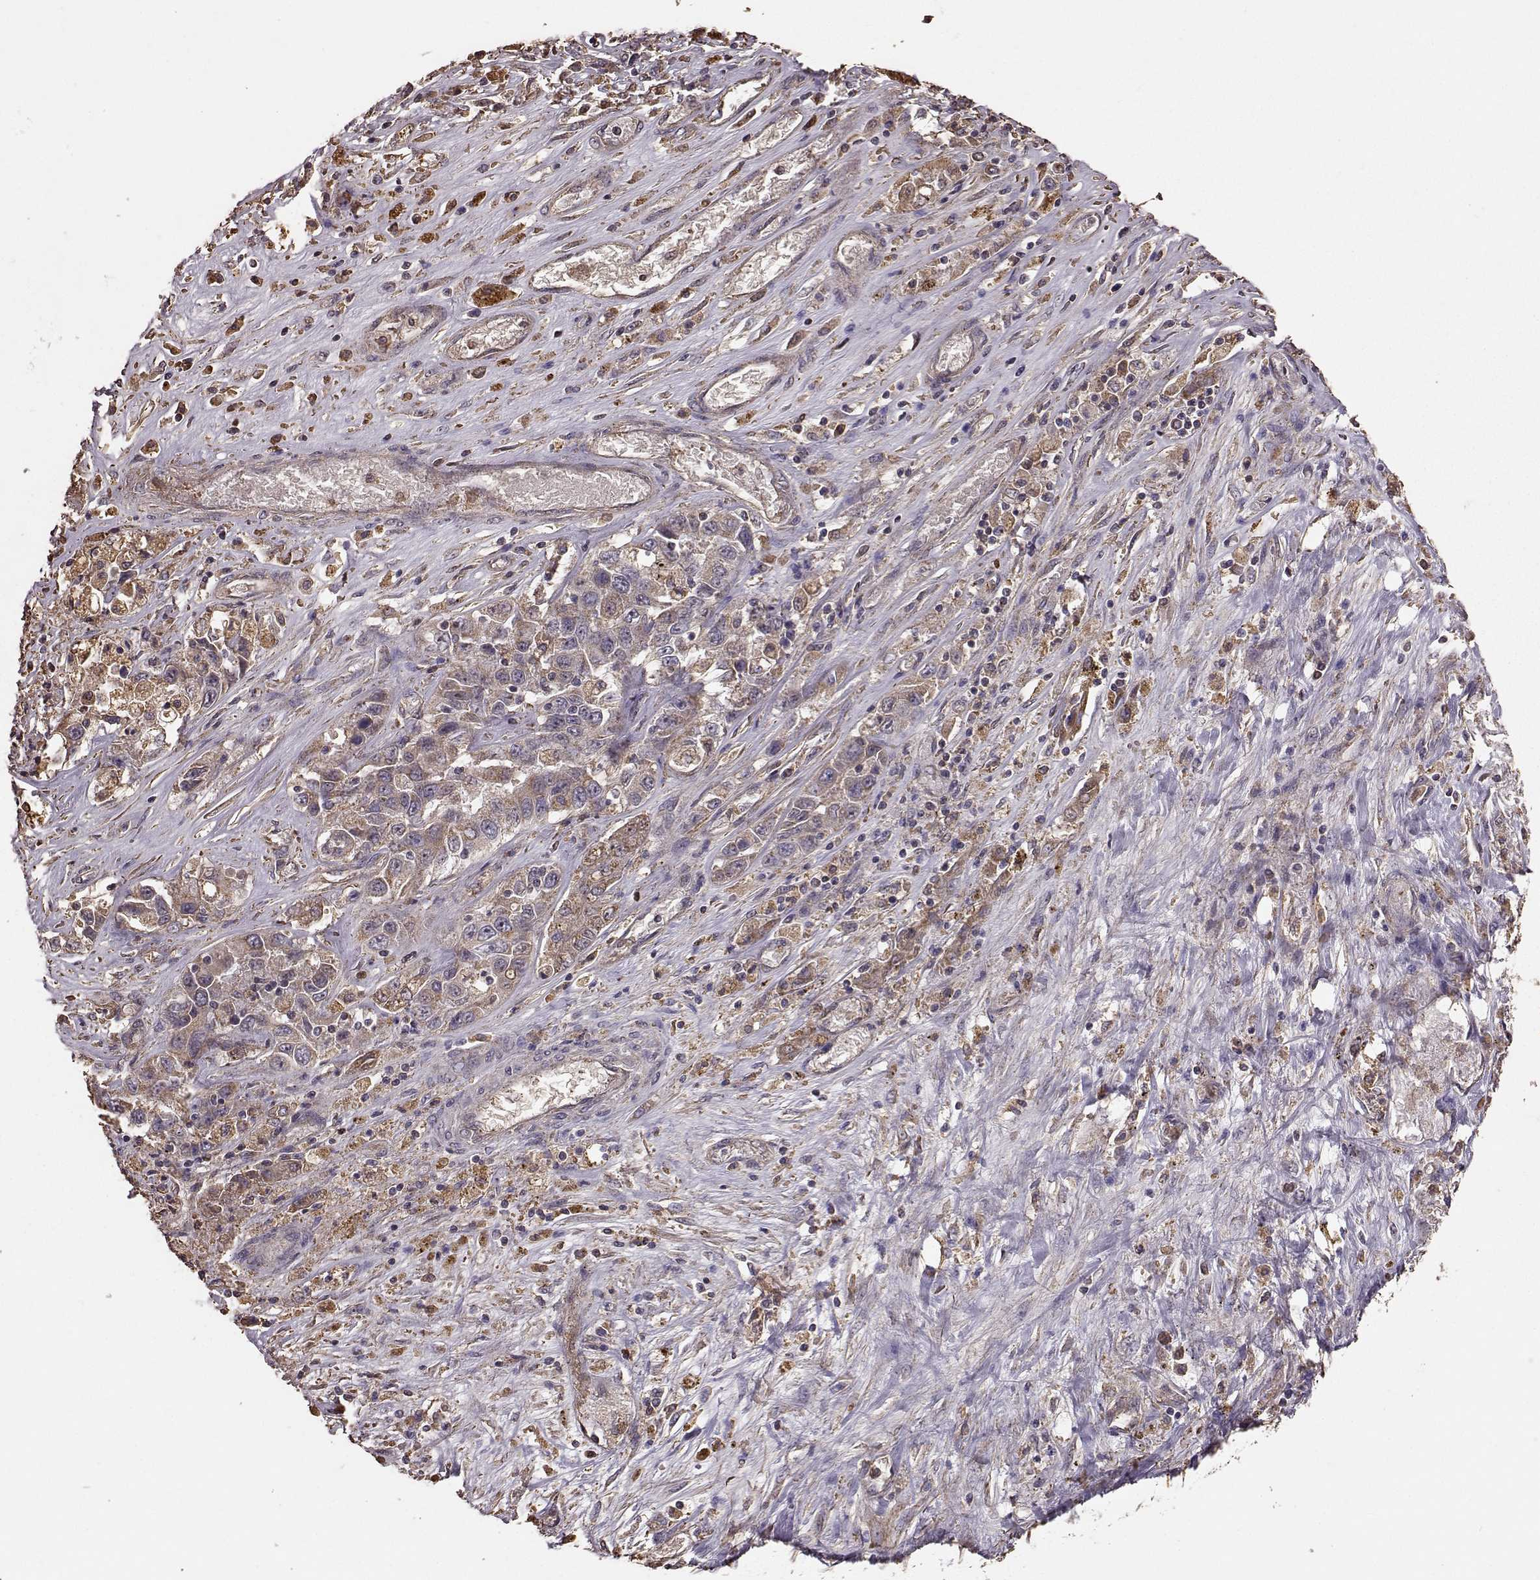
{"staining": {"intensity": "weak", "quantity": ">75%", "location": "cytoplasmic/membranous"}, "tissue": "liver cancer", "cell_type": "Tumor cells", "image_type": "cancer", "snomed": [{"axis": "morphology", "description": "Cholangiocarcinoma"}, {"axis": "topography", "description": "Liver"}], "caption": "Weak cytoplasmic/membranous staining is present in about >75% of tumor cells in liver cancer.", "gene": "PTGES2", "patient": {"sex": "female", "age": 52}}